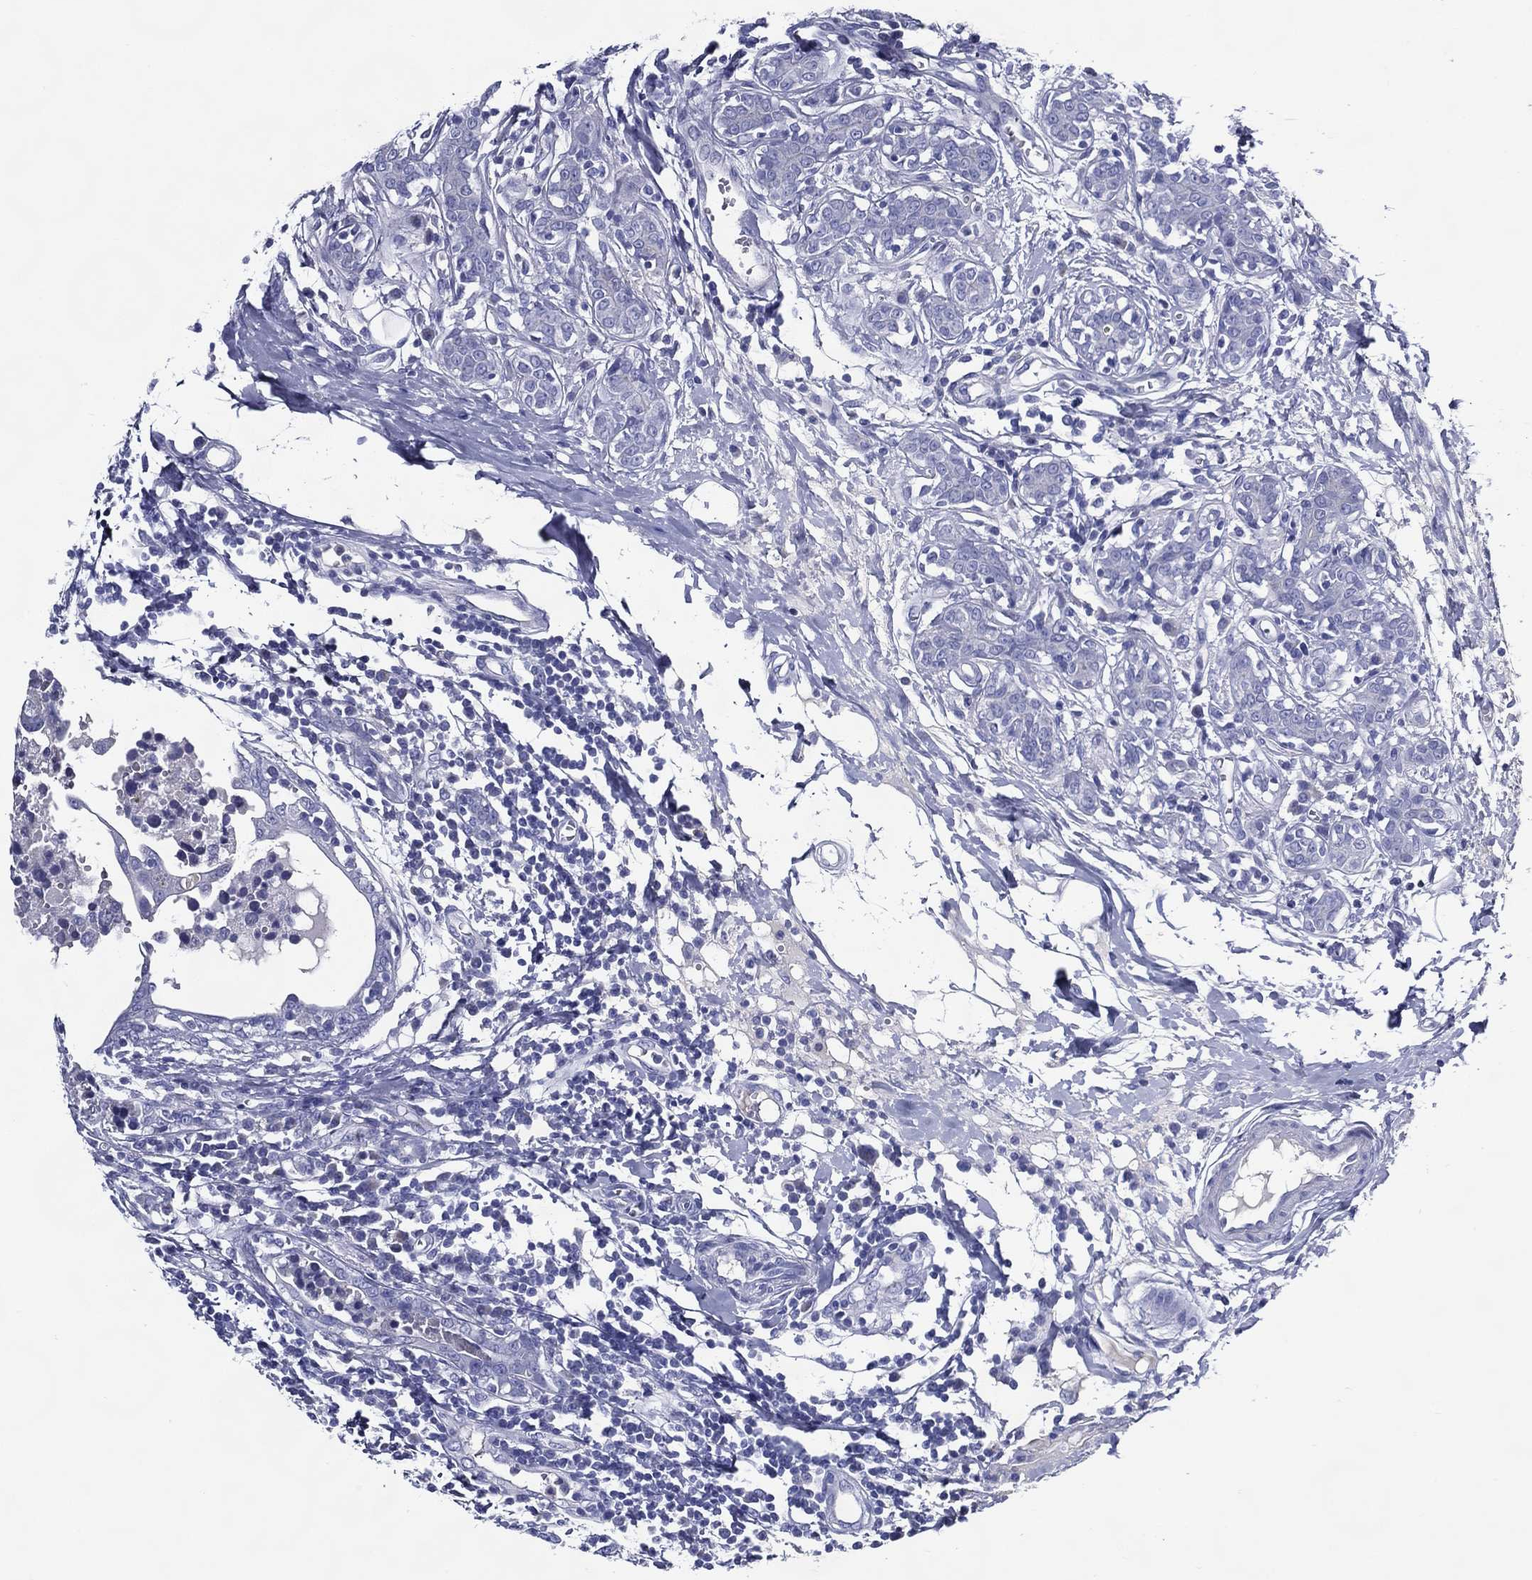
{"staining": {"intensity": "negative", "quantity": "none", "location": "none"}, "tissue": "breast cancer", "cell_type": "Tumor cells", "image_type": "cancer", "snomed": [{"axis": "morphology", "description": "Duct carcinoma"}, {"axis": "topography", "description": "Breast"}], "caption": "IHC histopathology image of neoplastic tissue: human breast cancer stained with DAB exhibits no significant protein staining in tumor cells. (Stains: DAB immunohistochemistry (IHC) with hematoxylin counter stain, Microscopy: brightfield microscopy at high magnification).", "gene": "ACE2", "patient": {"sex": "female", "age": 30}}